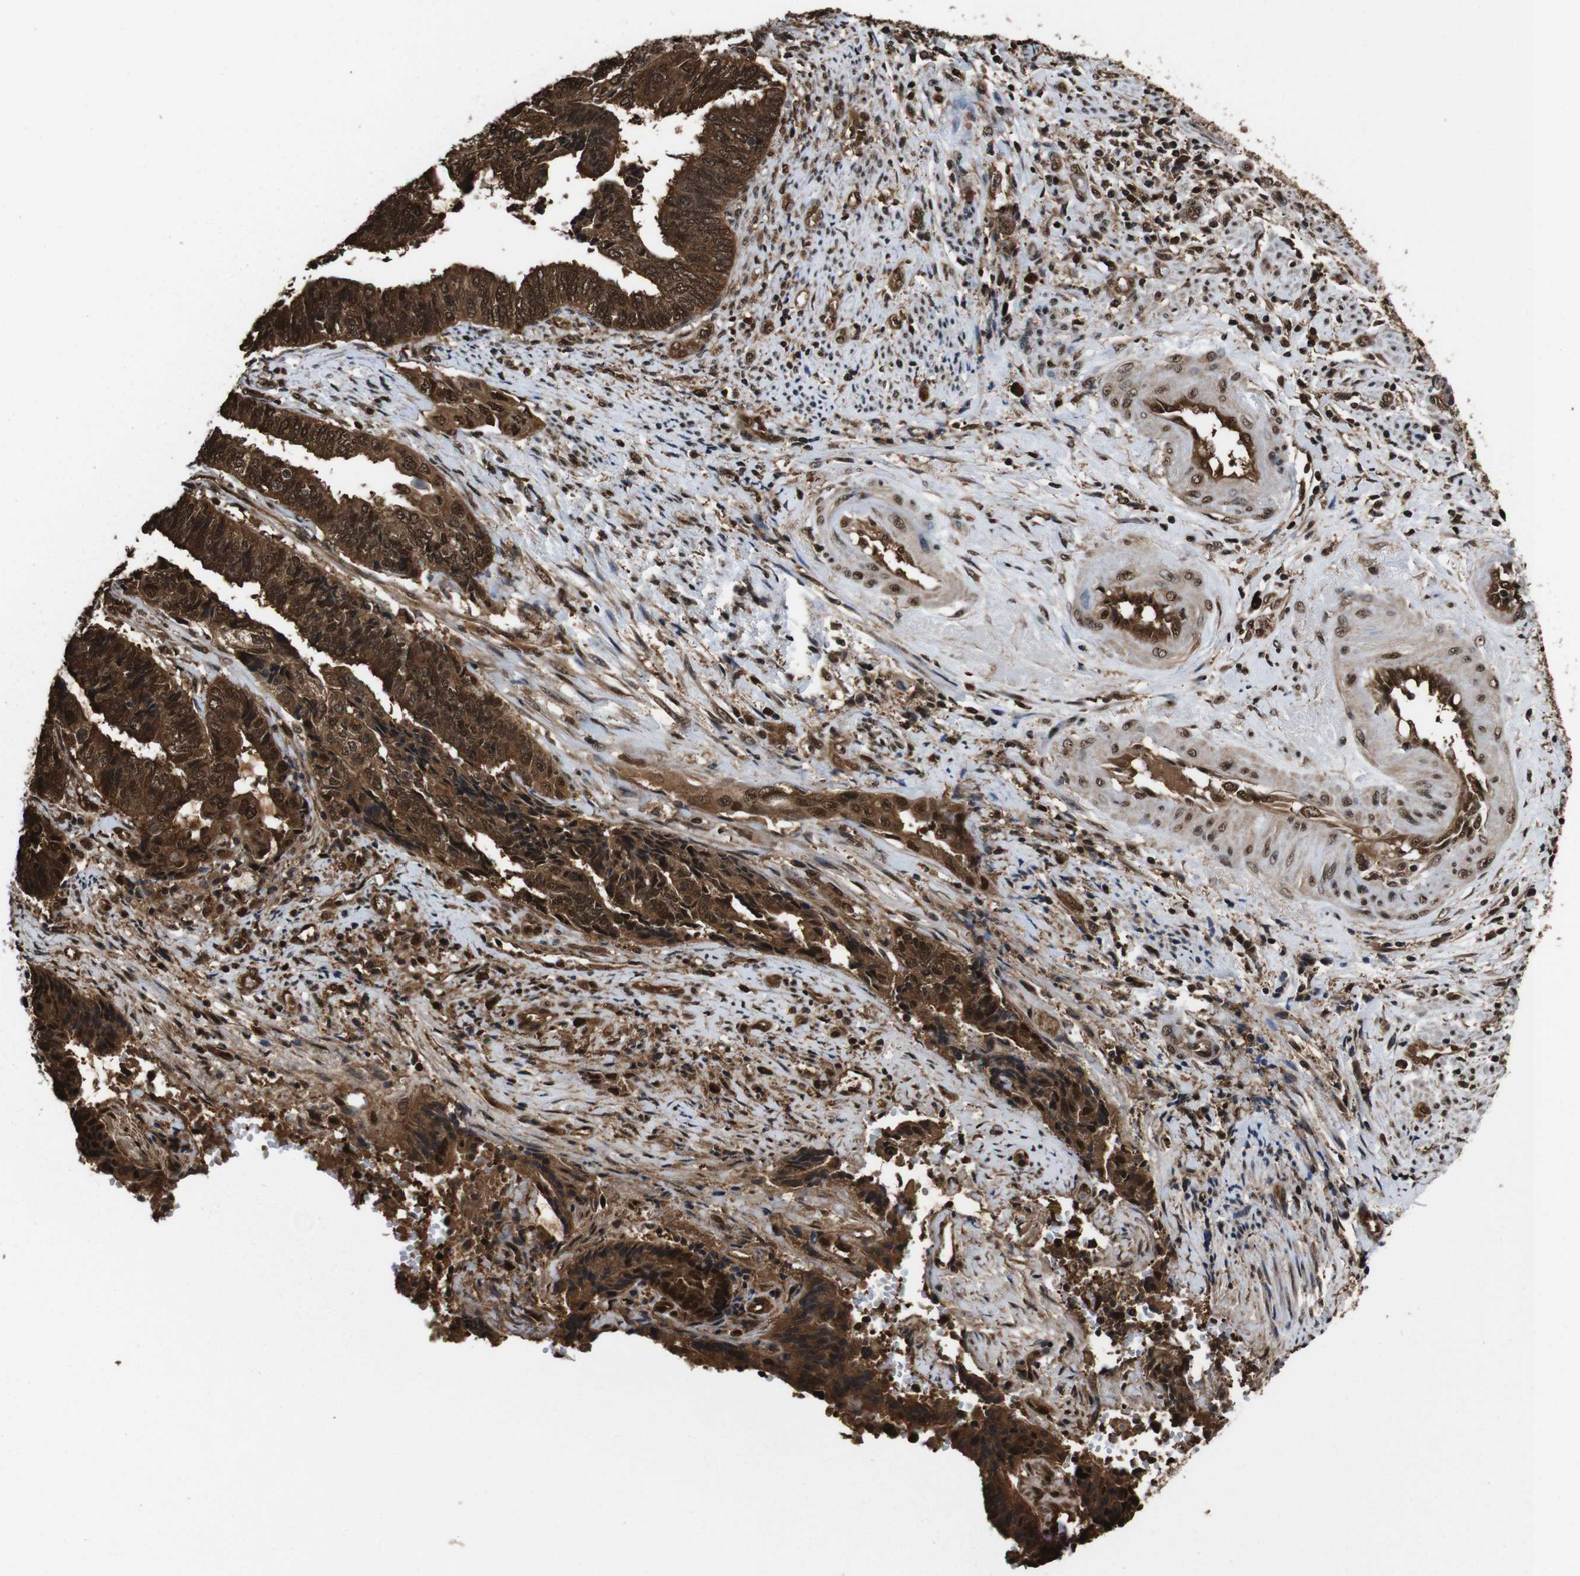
{"staining": {"intensity": "strong", "quantity": ">75%", "location": "cytoplasmic/membranous,nuclear"}, "tissue": "endometrial cancer", "cell_type": "Tumor cells", "image_type": "cancer", "snomed": [{"axis": "morphology", "description": "Adenocarcinoma, NOS"}, {"axis": "topography", "description": "Uterus"}, {"axis": "topography", "description": "Endometrium"}], "caption": "Brown immunohistochemical staining in endometrial adenocarcinoma reveals strong cytoplasmic/membranous and nuclear staining in approximately >75% of tumor cells. (IHC, brightfield microscopy, high magnification).", "gene": "VCP", "patient": {"sex": "female", "age": 70}}